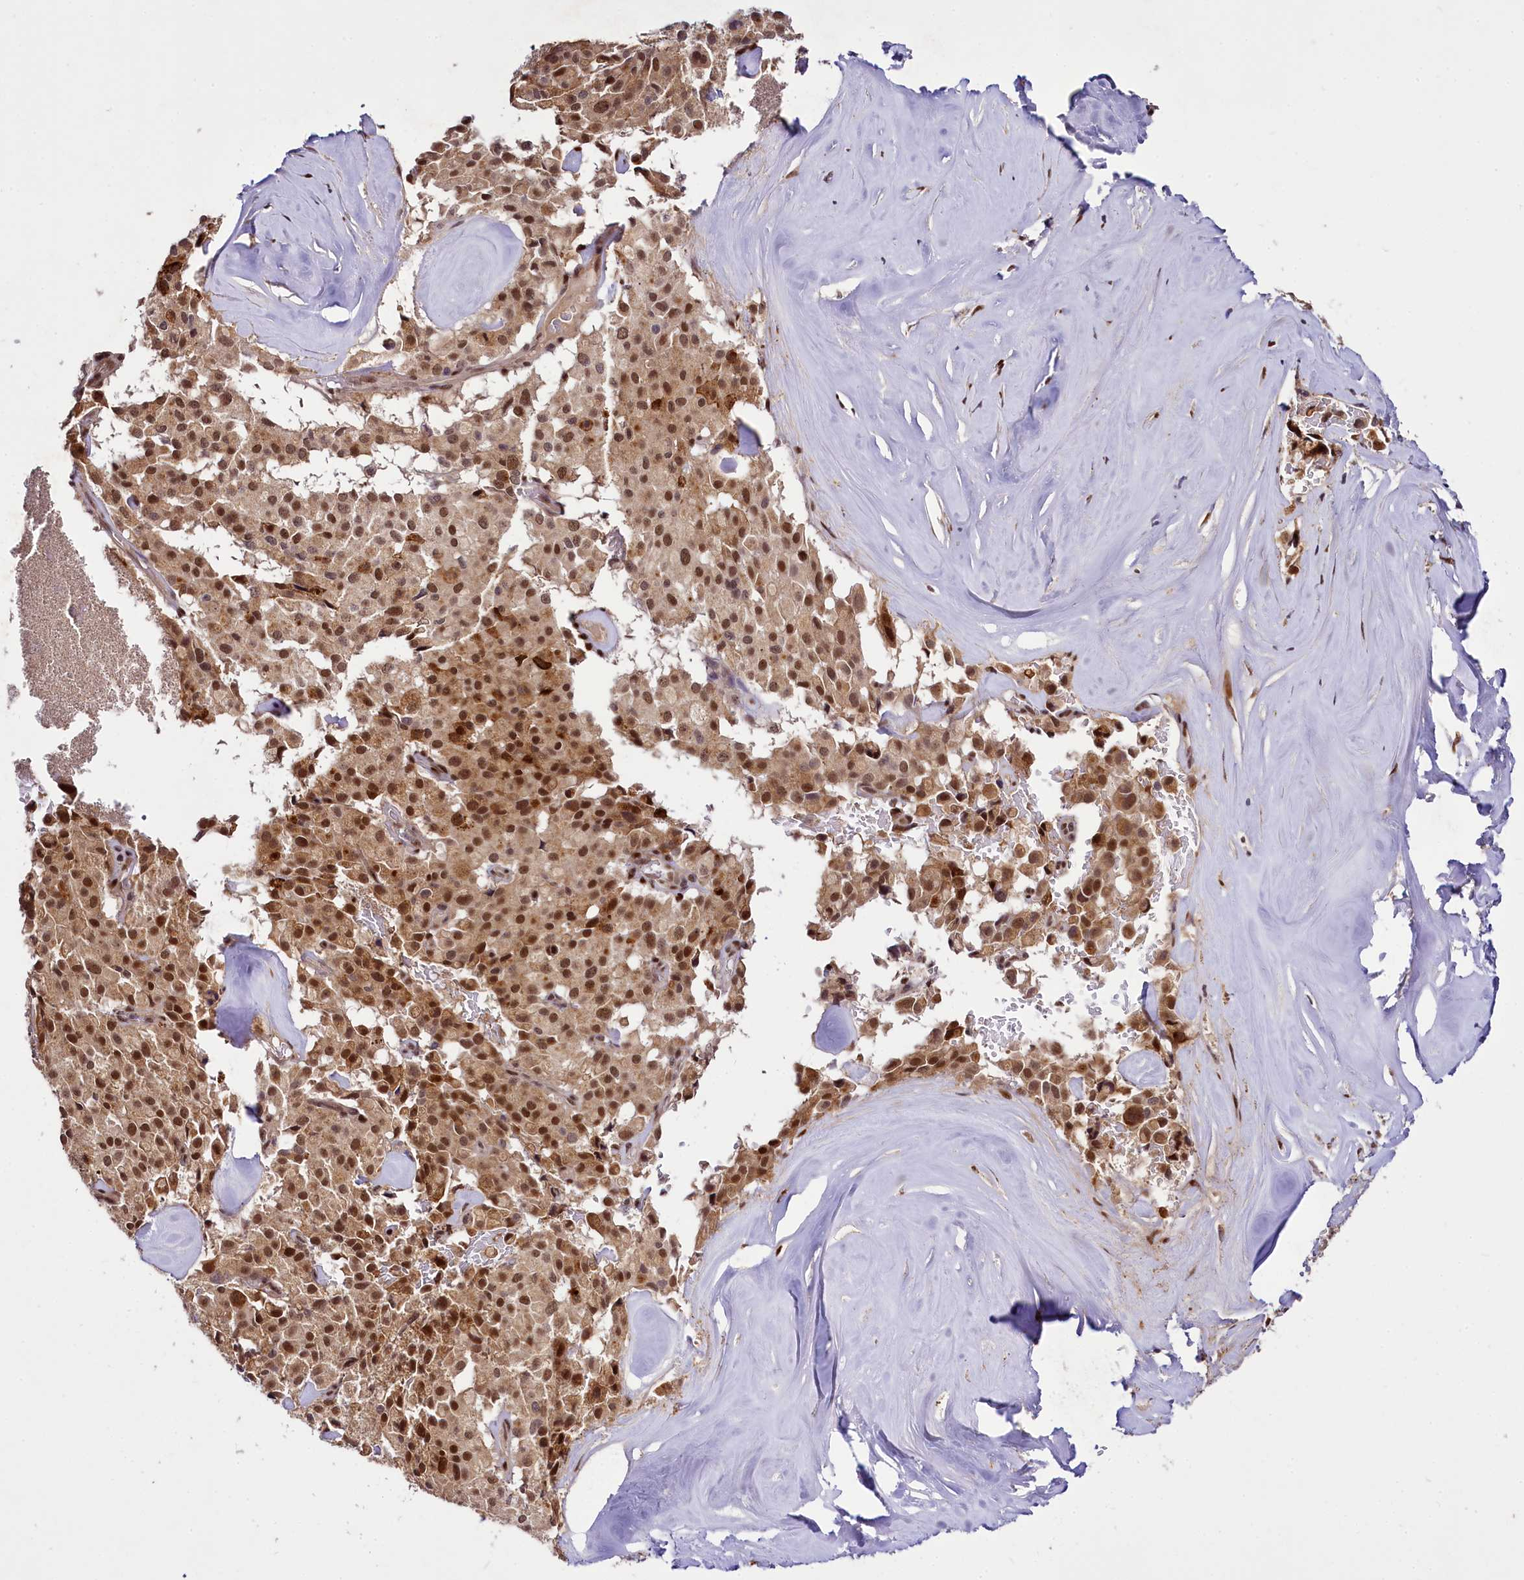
{"staining": {"intensity": "strong", "quantity": ">75%", "location": "cytoplasmic/membranous,nuclear"}, "tissue": "pancreatic cancer", "cell_type": "Tumor cells", "image_type": "cancer", "snomed": [{"axis": "morphology", "description": "Adenocarcinoma, NOS"}, {"axis": "topography", "description": "Pancreas"}], "caption": "Adenocarcinoma (pancreatic) stained with a protein marker demonstrates strong staining in tumor cells.", "gene": "MAML2", "patient": {"sex": "male", "age": 65}}